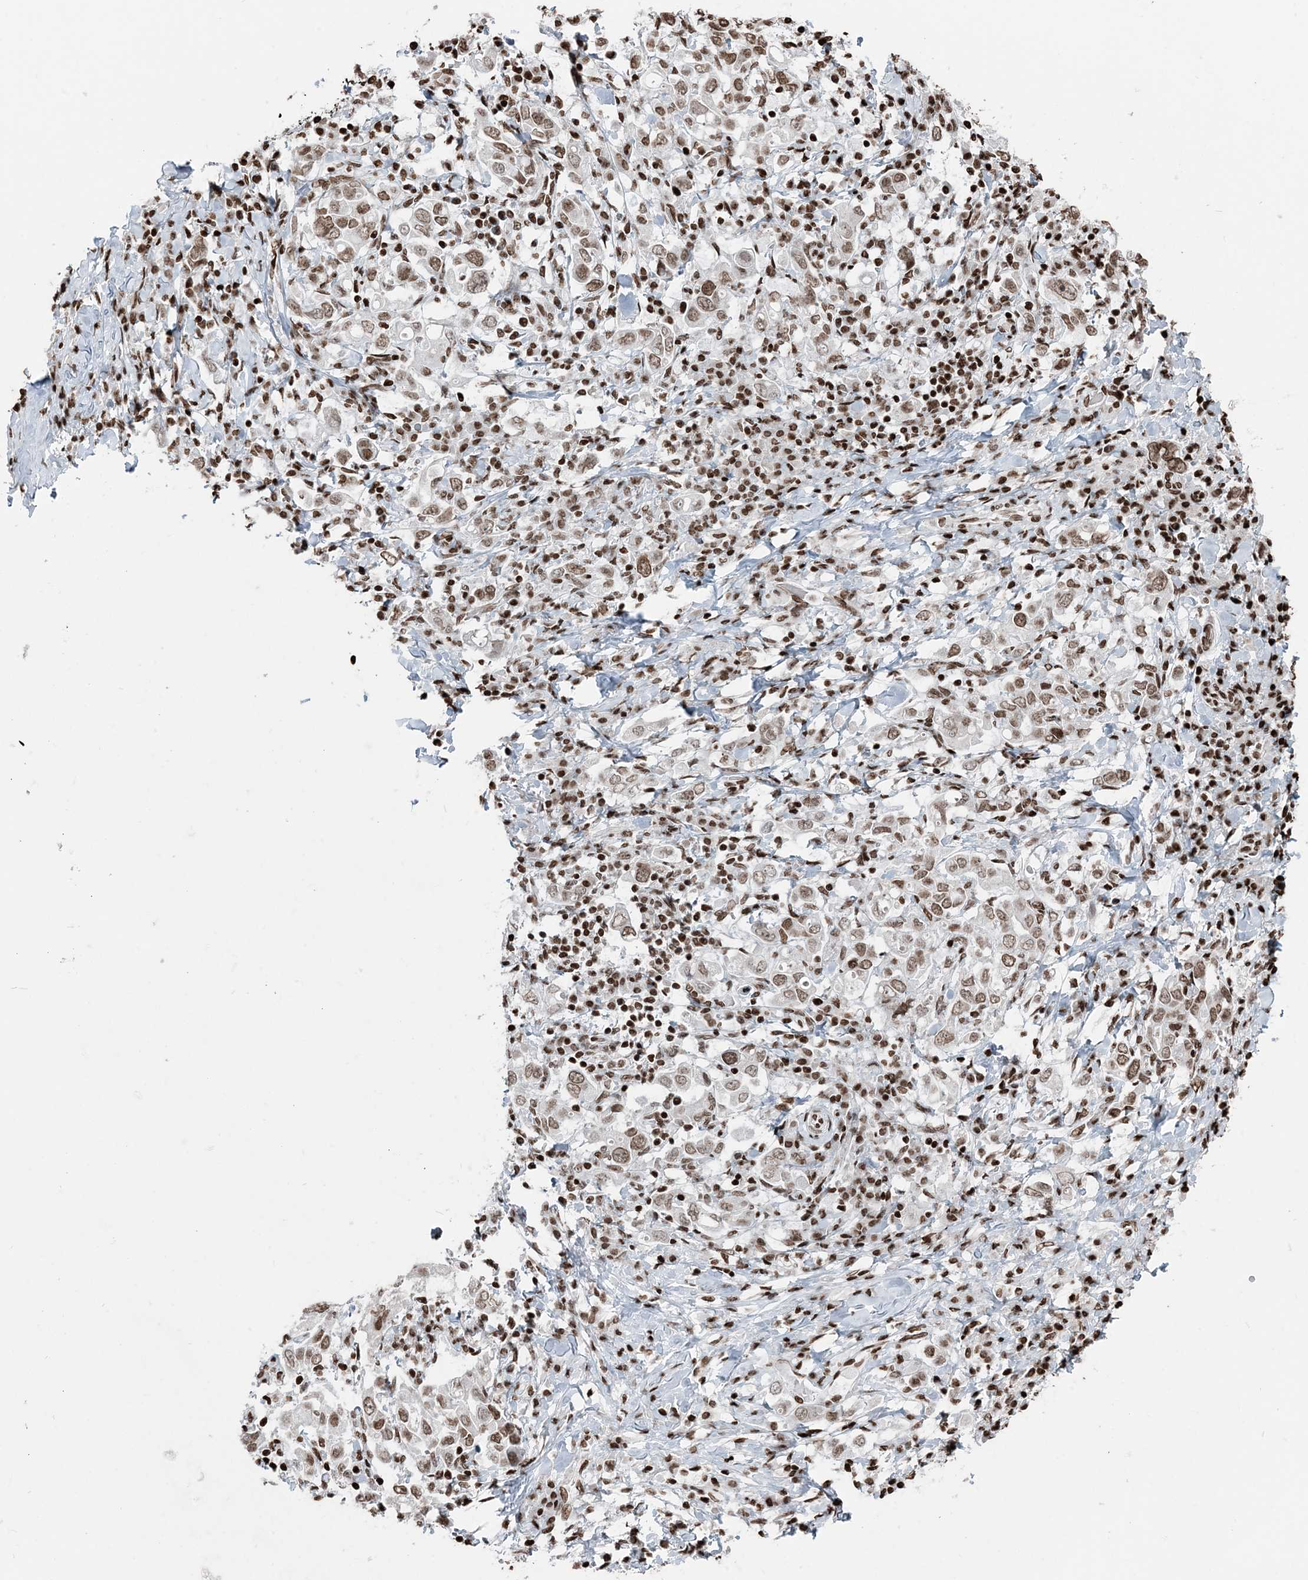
{"staining": {"intensity": "moderate", "quantity": ">75%", "location": "nuclear"}, "tissue": "stomach cancer", "cell_type": "Tumor cells", "image_type": "cancer", "snomed": [{"axis": "morphology", "description": "Adenocarcinoma, NOS"}, {"axis": "topography", "description": "Stomach, upper"}], "caption": "IHC micrograph of stomach adenocarcinoma stained for a protein (brown), which demonstrates medium levels of moderate nuclear staining in approximately >75% of tumor cells.", "gene": "H3-3B", "patient": {"sex": "male", "age": 62}}